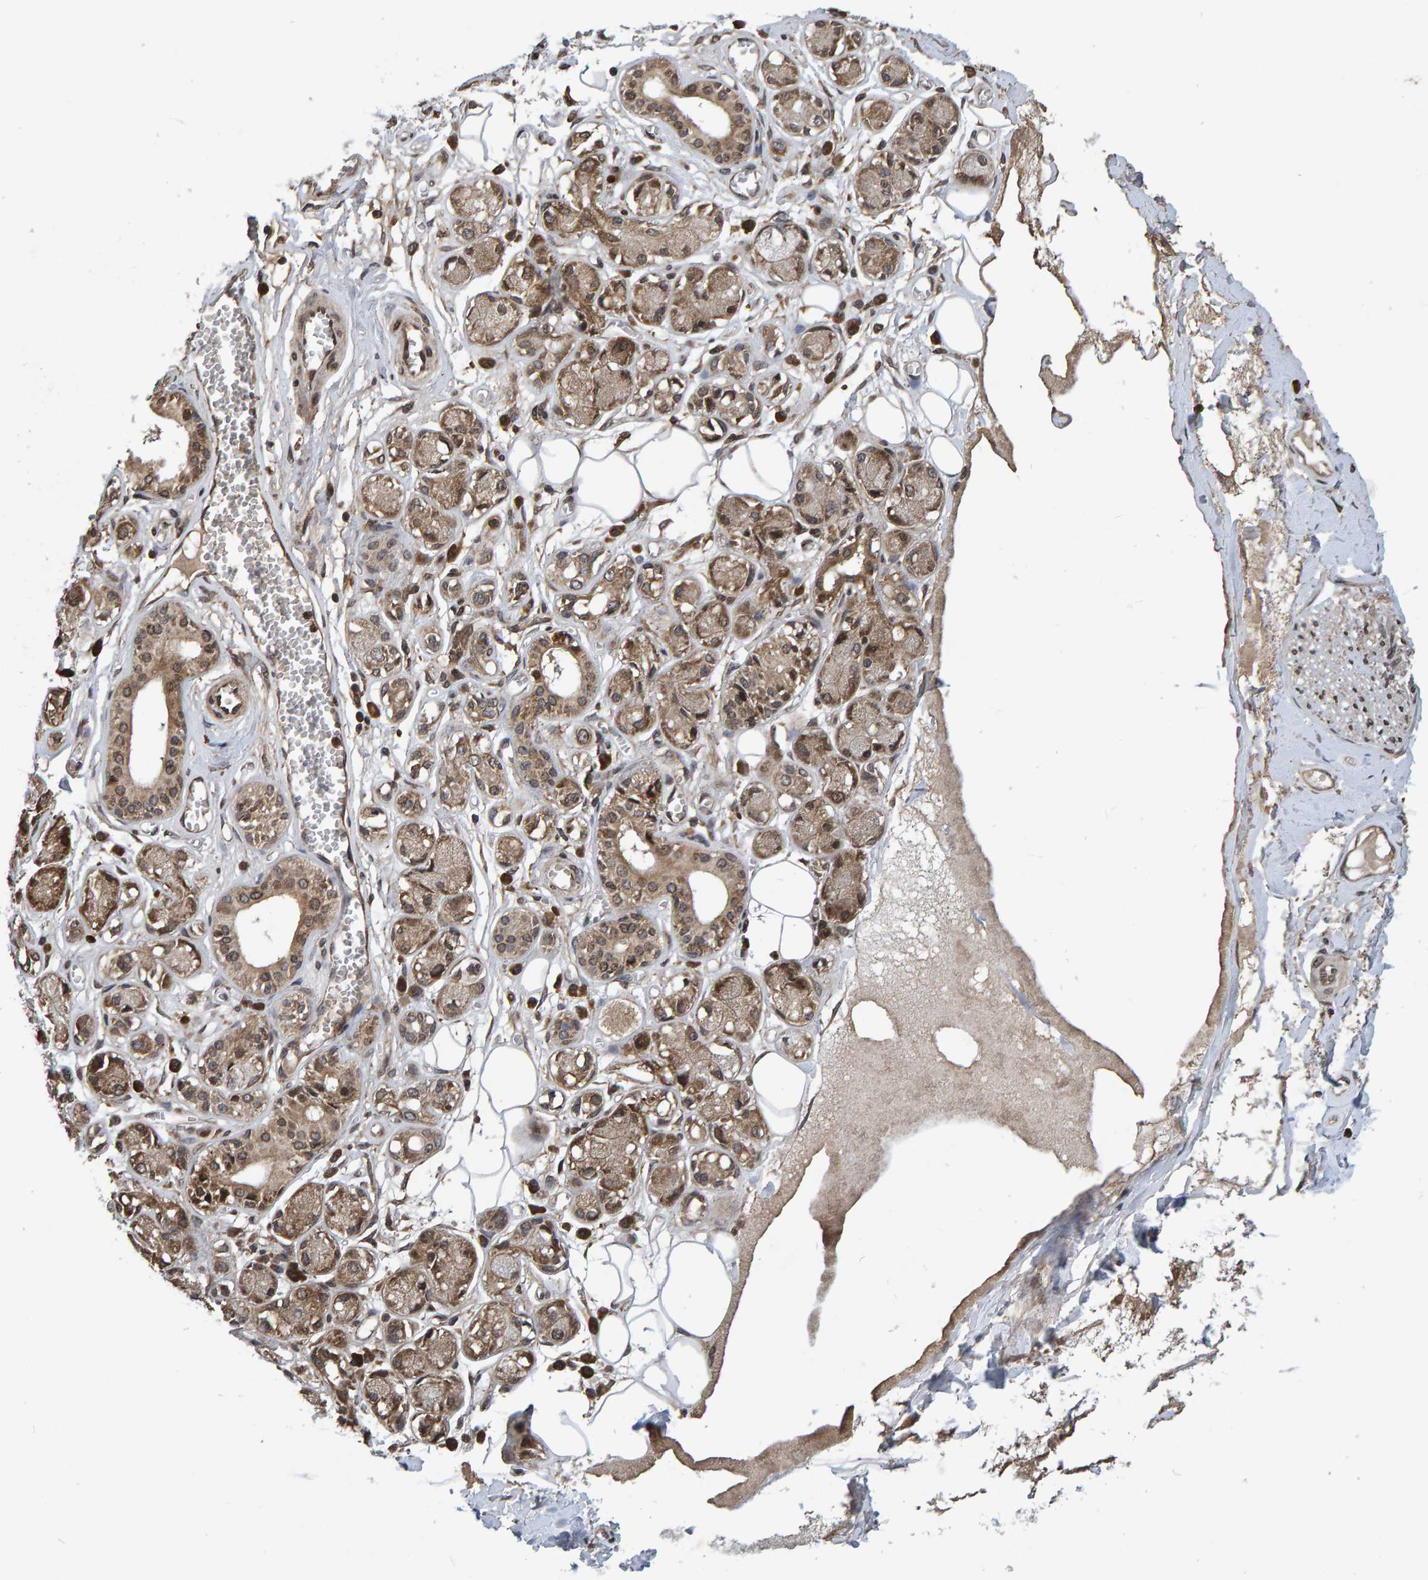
{"staining": {"intensity": "moderate", "quantity": ">75%", "location": "nuclear"}, "tissue": "adipose tissue", "cell_type": "Adipocytes", "image_type": "normal", "snomed": [{"axis": "morphology", "description": "Normal tissue, NOS"}, {"axis": "morphology", "description": "Inflammation, NOS"}, {"axis": "topography", "description": "Salivary gland"}, {"axis": "topography", "description": "Peripheral nerve tissue"}], "caption": "This photomicrograph shows unremarkable adipose tissue stained with immunohistochemistry to label a protein in brown. The nuclear of adipocytes show moderate positivity for the protein. Nuclei are counter-stained blue.", "gene": "GAB2", "patient": {"sex": "female", "age": 75}}